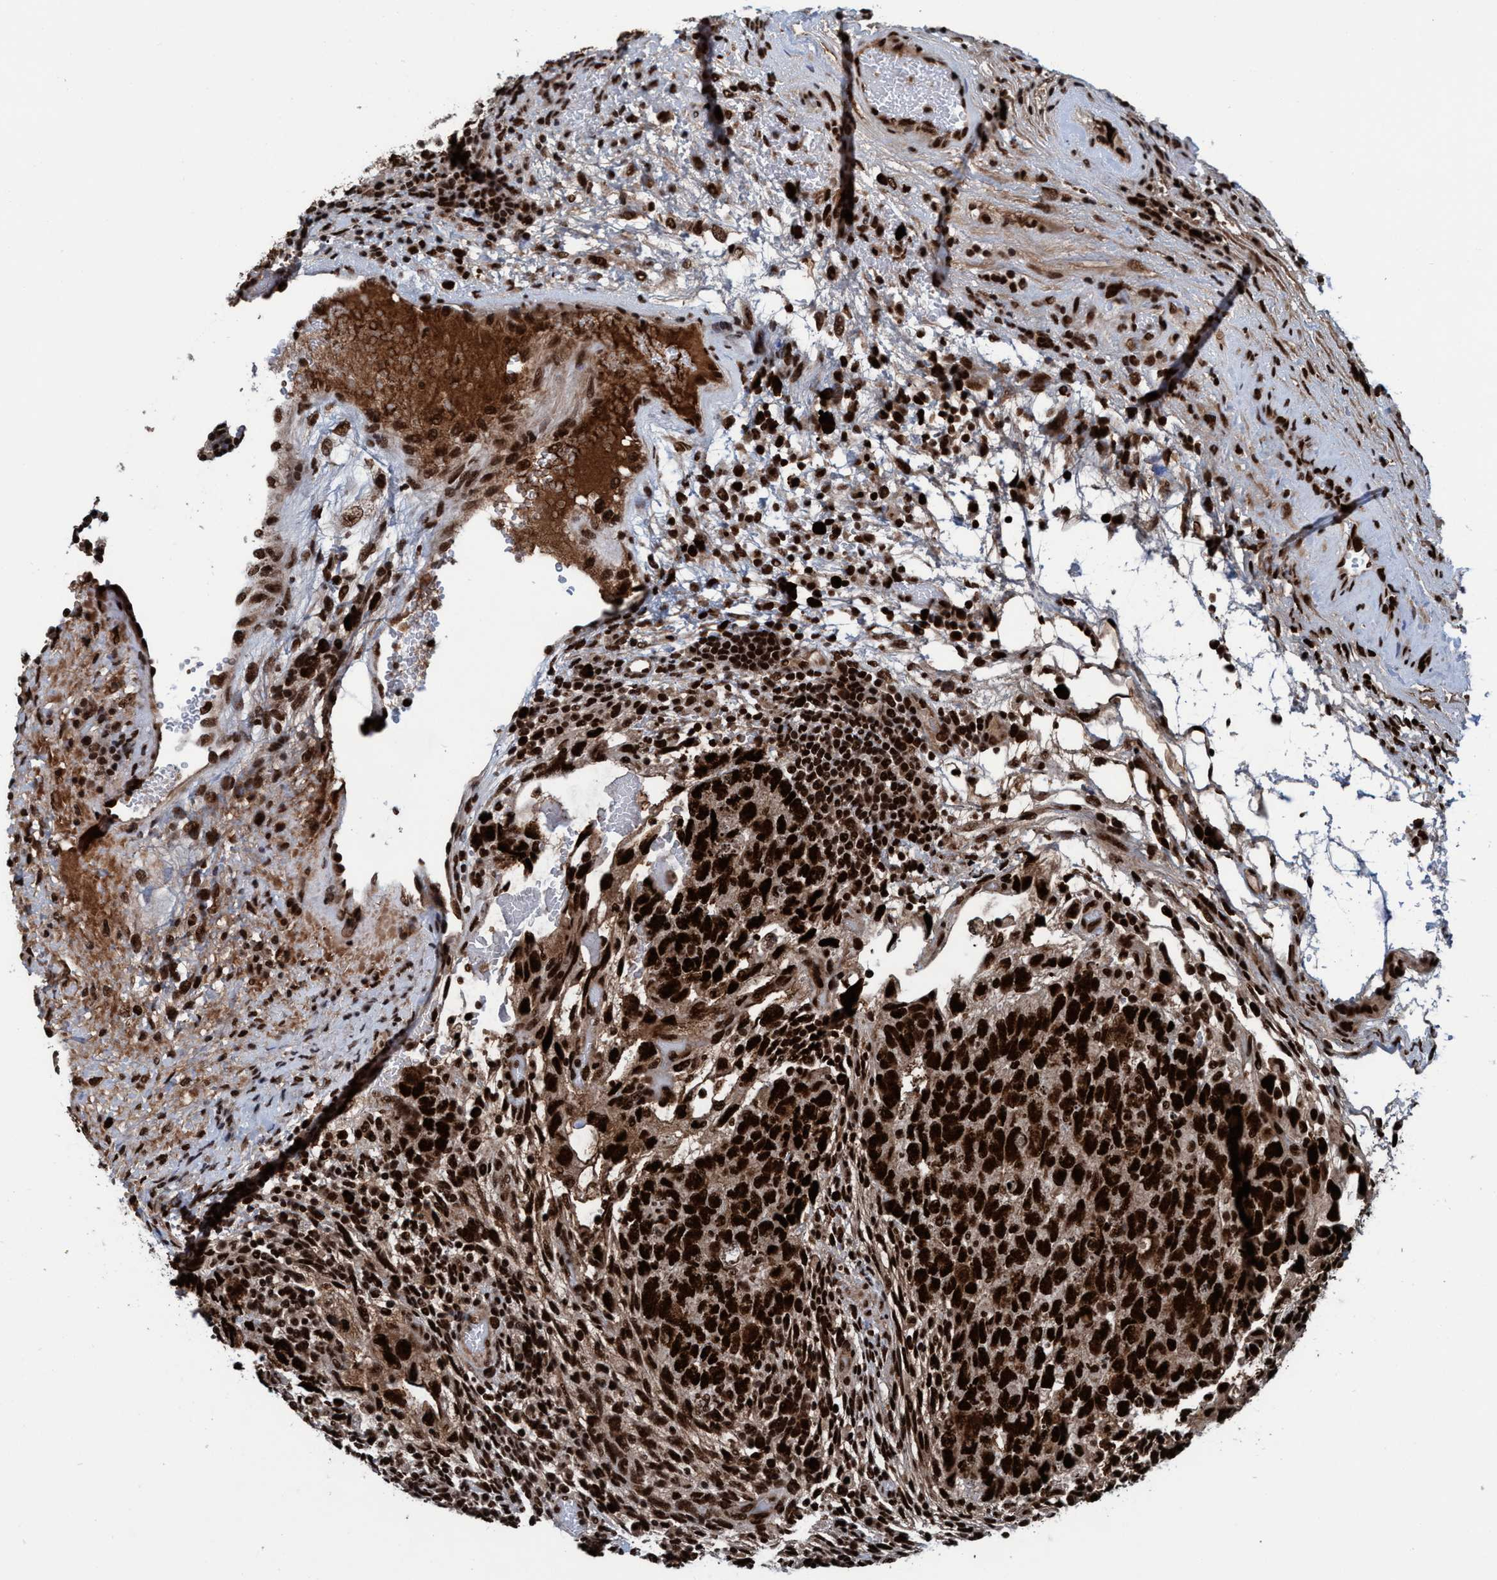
{"staining": {"intensity": "strong", "quantity": ">75%", "location": "nuclear"}, "tissue": "testis cancer", "cell_type": "Tumor cells", "image_type": "cancer", "snomed": [{"axis": "morphology", "description": "Normal tissue, NOS"}, {"axis": "morphology", "description": "Carcinoma, Embryonal, NOS"}, {"axis": "topography", "description": "Testis"}], "caption": "Tumor cells show high levels of strong nuclear positivity in approximately >75% of cells in human testis embryonal carcinoma. (IHC, brightfield microscopy, high magnification).", "gene": "TOPBP1", "patient": {"sex": "male", "age": 36}}